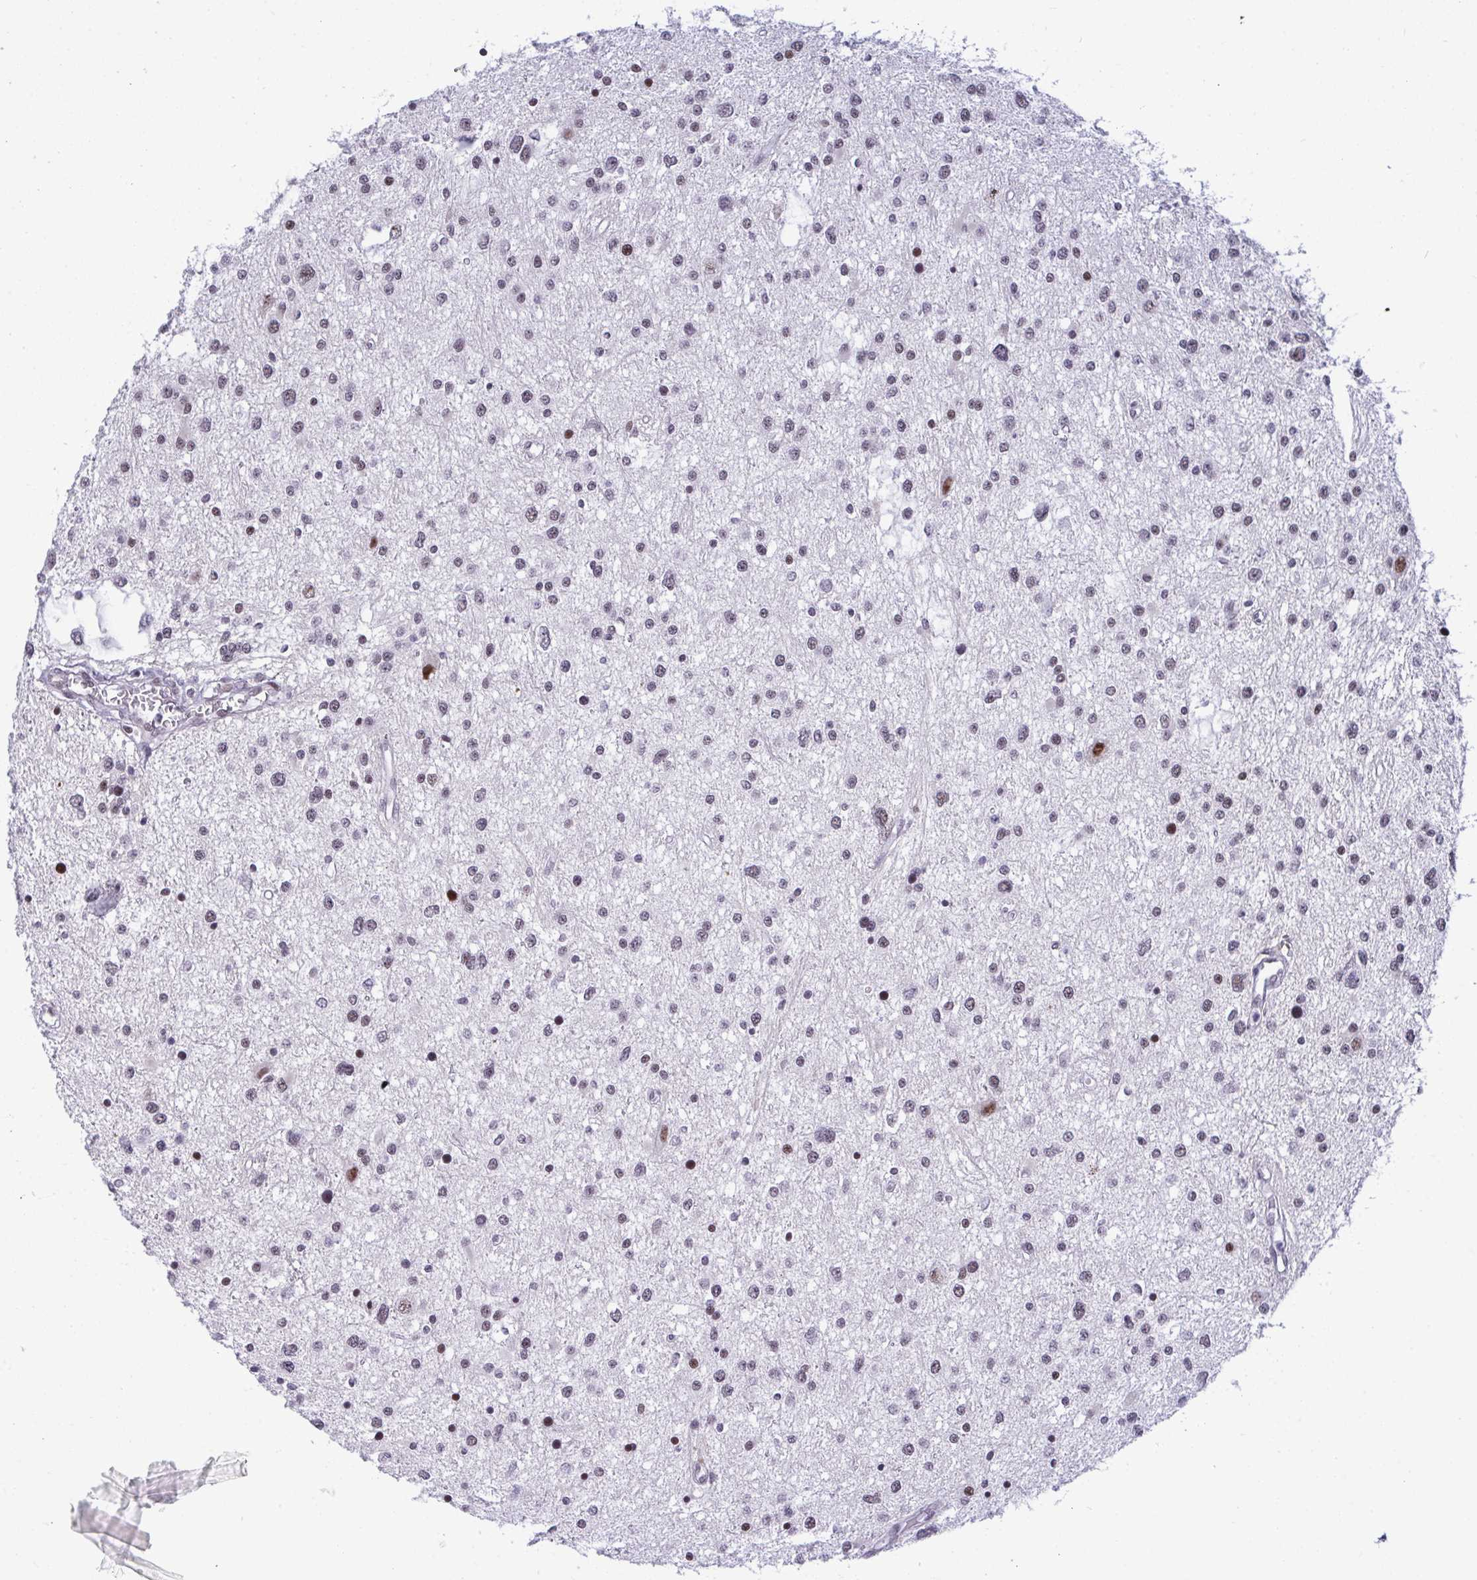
{"staining": {"intensity": "moderate", "quantity": "25%-75%", "location": "nuclear"}, "tissue": "glioma", "cell_type": "Tumor cells", "image_type": "cancer", "snomed": [{"axis": "morphology", "description": "Glioma, malignant, High grade"}, {"axis": "topography", "description": "Brain"}], "caption": "High-power microscopy captured an IHC image of malignant glioma (high-grade), revealing moderate nuclear positivity in approximately 25%-75% of tumor cells. (DAB (3,3'-diaminobenzidine) IHC with brightfield microscopy, high magnification).", "gene": "WBP11", "patient": {"sex": "male", "age": 54}}